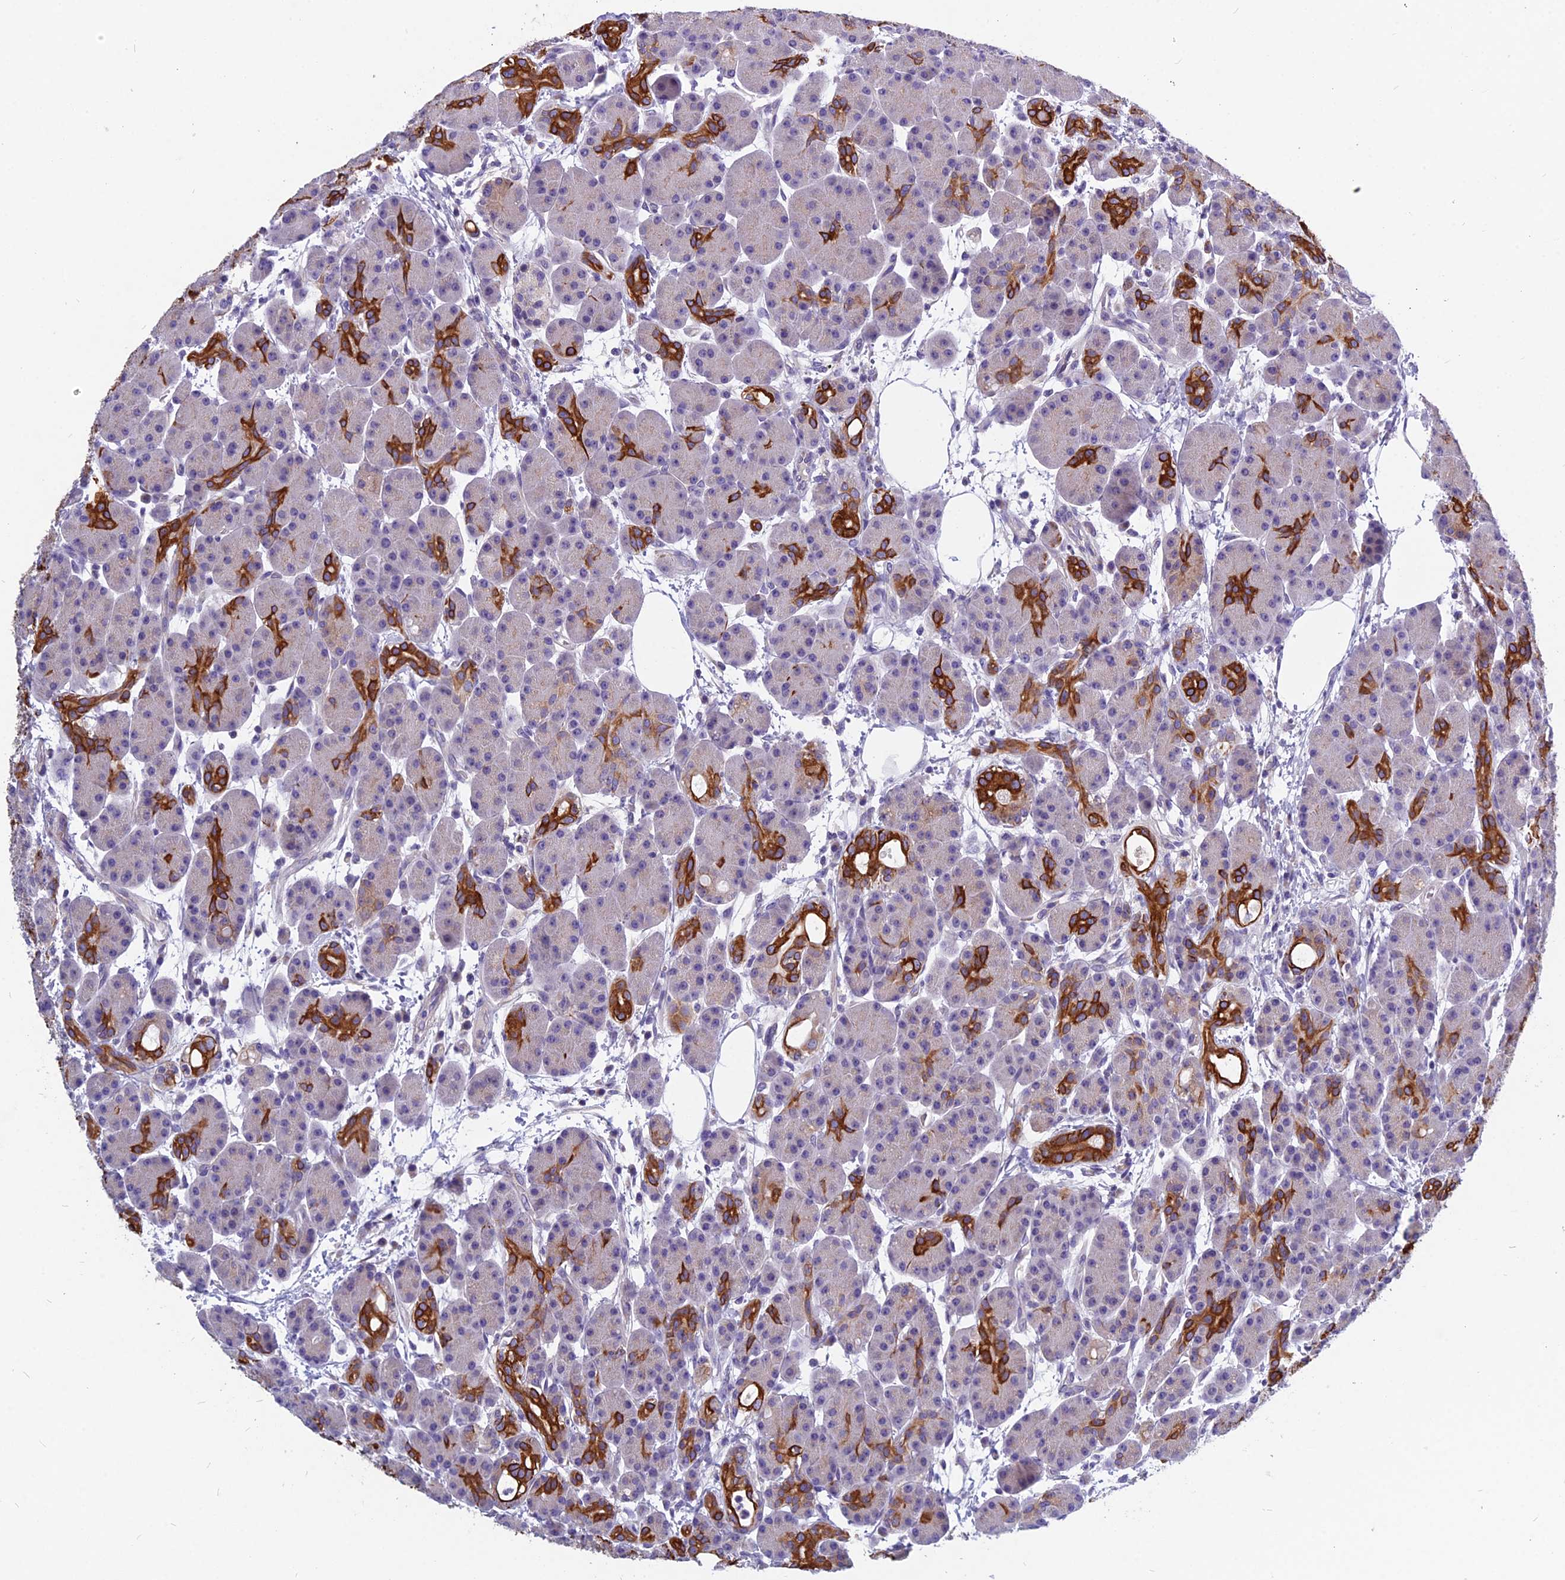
{"staining": {"intensity": "strong", "quantity": "<25%", "location": "cytoplasmic/membranous"}, "tissue": "pancreas", "cell_type": "Exocrine glandular cells", "image_type": "normal", "snomed": [{"axis": "morphology", "description": "Normal tissue, NOS"}, {"axis": "topography", "description": "Pancreas"}], "caption": "Pancreas stained with DAB (3,3'-diaminobenzidine) immunohistochemistry demonstrates medium levels of strong cytoplasmic/membranous staining in approximately <25% of exocrine glandular cells.", "gene": "RBM41", "patient": {"sex": "male", "age": 63}}